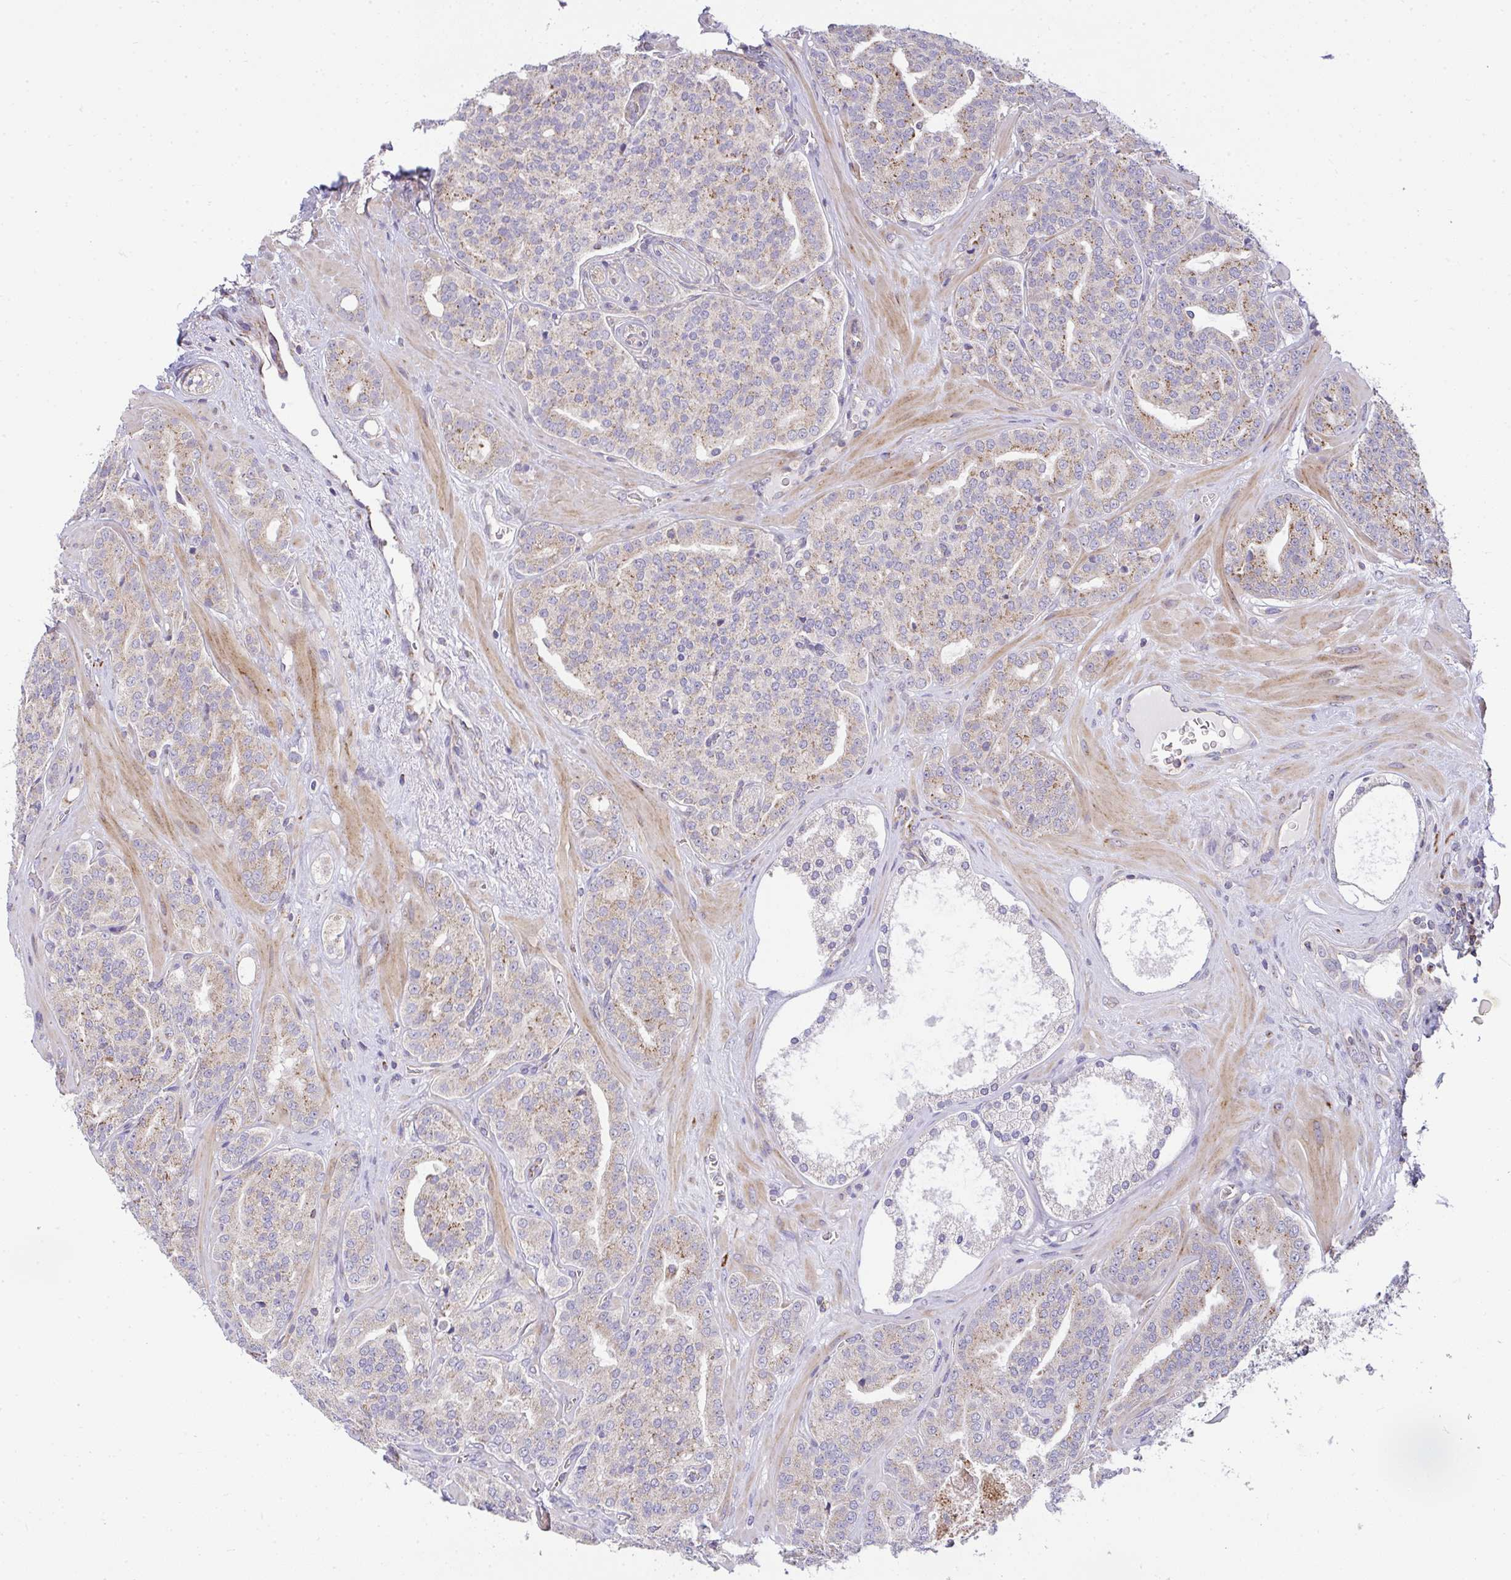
{"staining": {"intensity": "weak", "quantity": "25%-75%", "location": "cytoplasmic/membranous"}, "tissue": "prostate cancer", "cell_type": "Tumor cells", "image_type": "cancer", "snomed": [{"axis": "morphology", "description": "Adenocarcinoma, High grade"}, {"axis": "topography", "description": "Prostate"}], "caption": "High-grade adenocarcinoma (prostate) stained with DAB (3,3'-diaminobenzidine) IHC demonstrates low levels of weak cytoplasmic/membranous expression in about 25%-75% of tumor cells.", "gene": "SRRM4", "patient": {"sex": "male", "age": 66}}